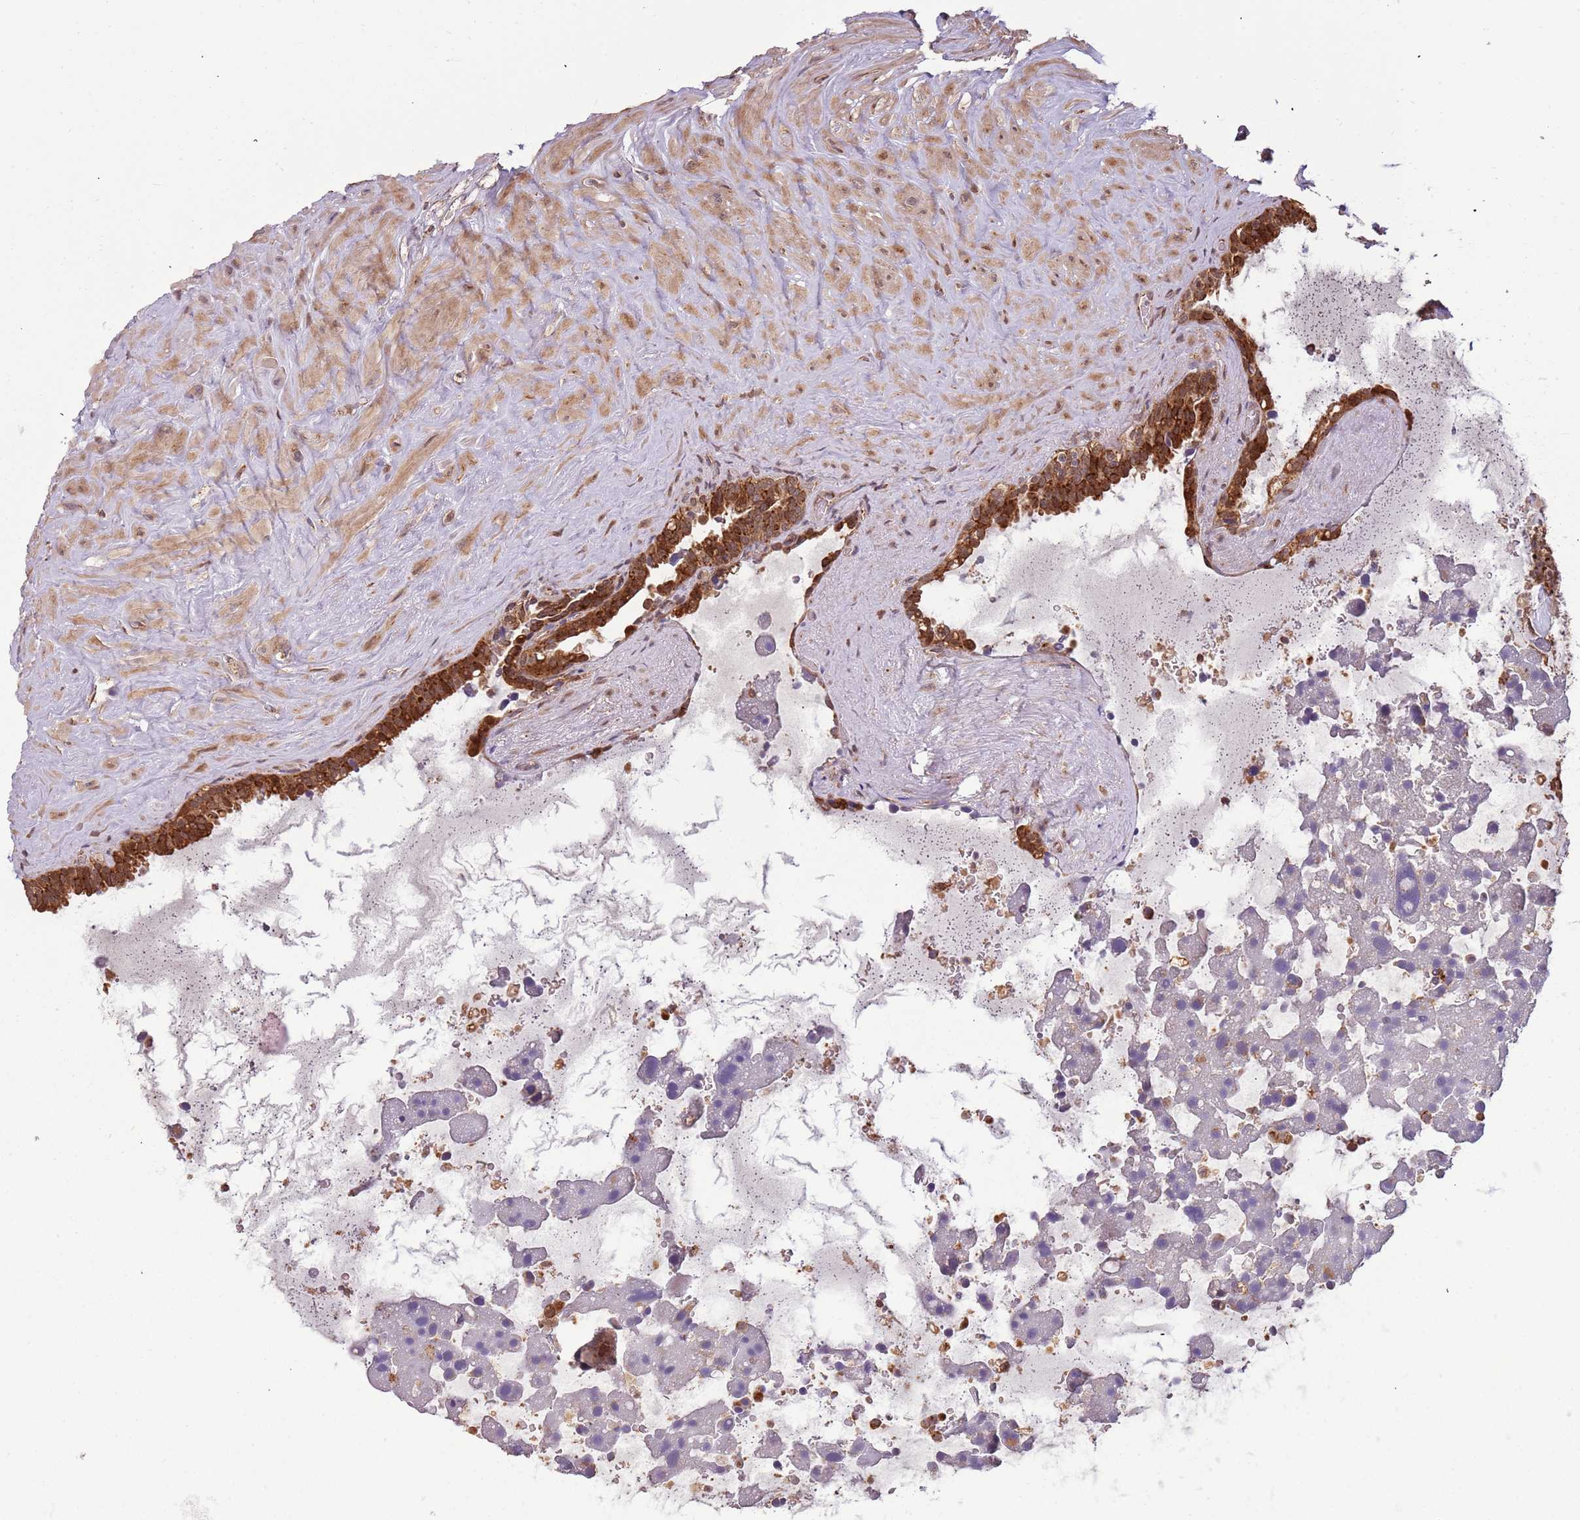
{"staining": {"intensity": "strong", "quantity": ">75%", "location": "cytoplasmic/membranous,nuclear"}, "tissue": "seminal vesicle", "cell_type": "Glandular cells", "image_type": "normal", "snomed": [{"axis": "morphology", "description": "Normal tissue, NOS"}, {"axis": "topography", "description": "Seminal veicle"}], "caption": "Glandular cells display strong cytoplasmic/membranous,nuclear staining in approximately >75% of cells in unremarkable seminal vesicle. (Stains: DAB in brown, nuclei in blue, Microscopy: brightfield microscopy at high magnification).", "gene": "IL17RD", "patient": {"sex": "male", "age": 68}}